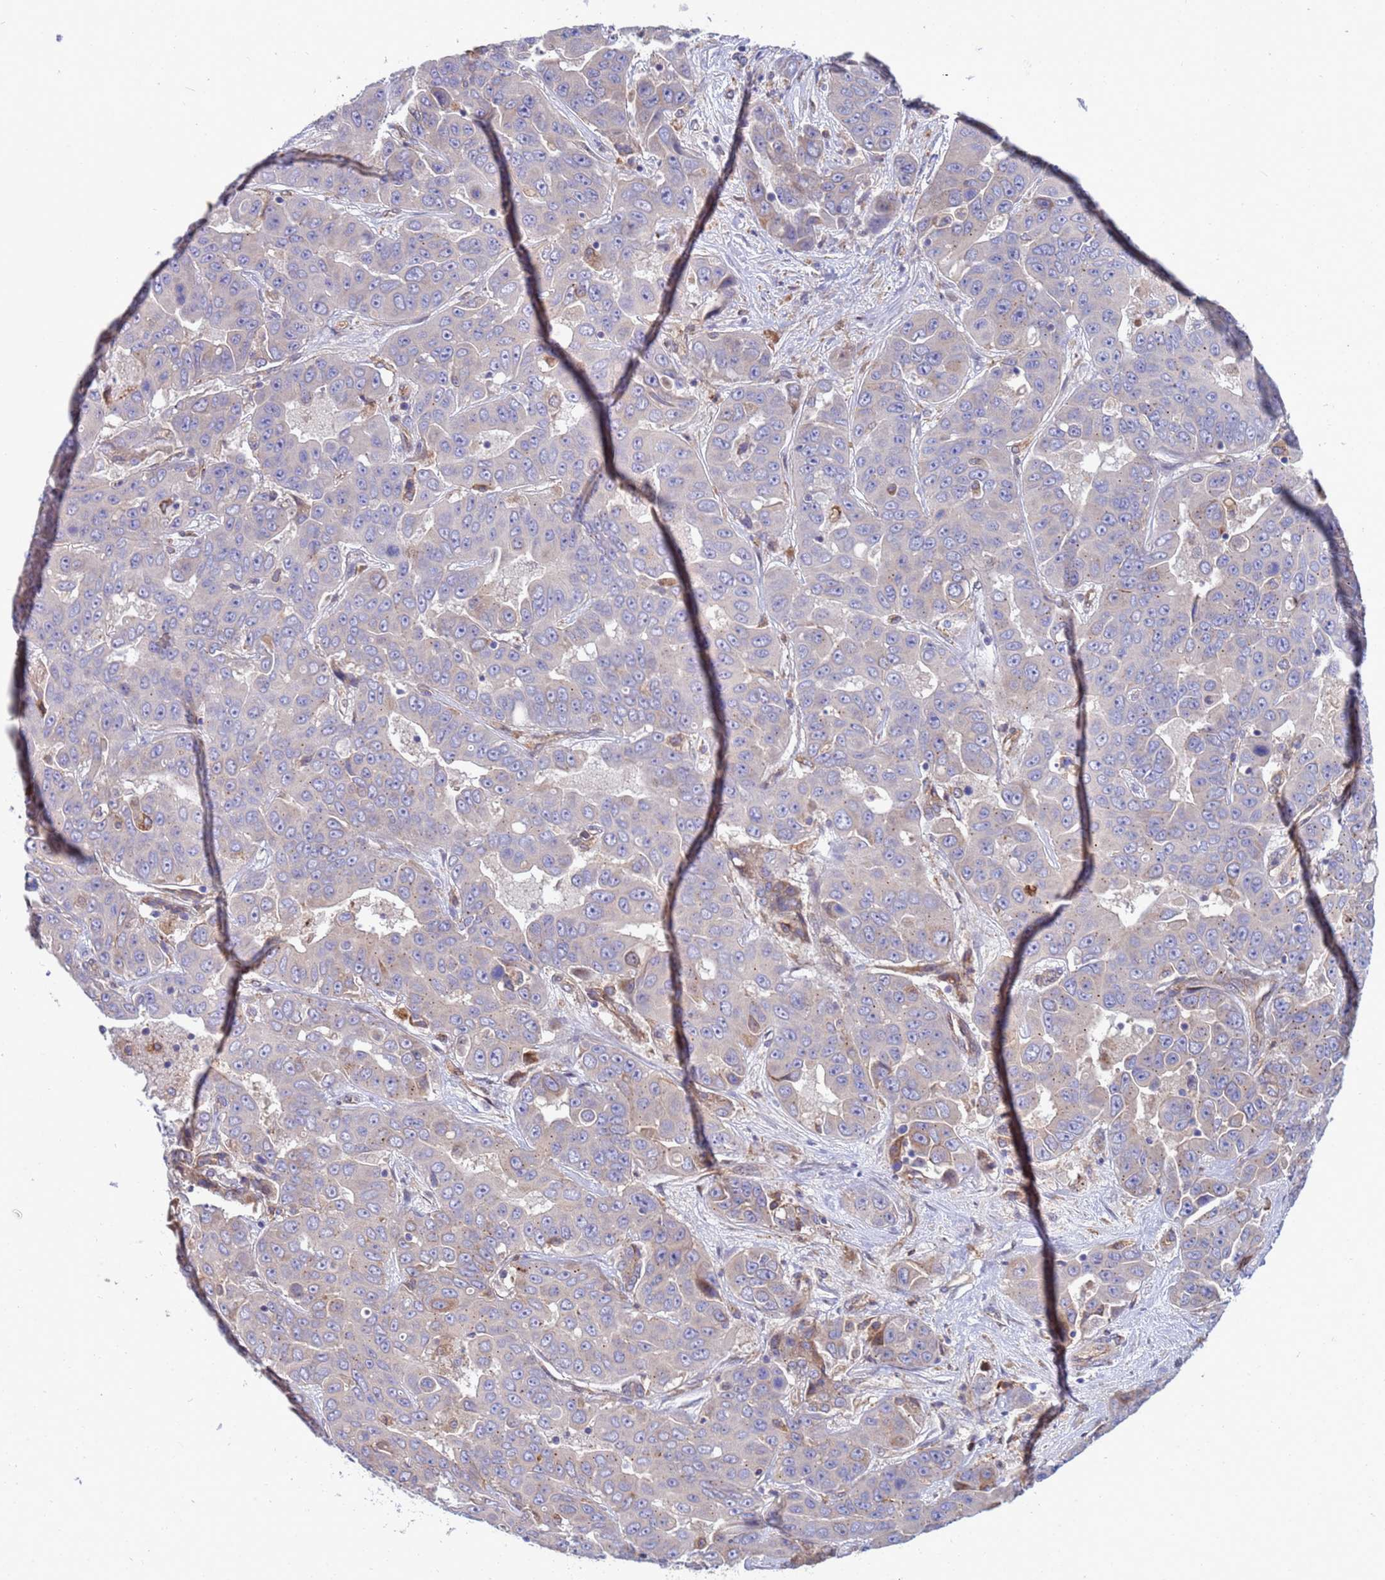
{"staining": {"intensity": "negative", "quantity": "none", "location": "none"}, "tissue": "liver cancer", "cell_type": "Tumor cells", "image_type": "cancer", "snomed": [{"axis": "morphology", "description": "Cholangiocarcinoma"}, {"axis": "topography", "description": "Liver"}], "caption": "Tumor cells are negative for protein expression in human liver cancer.", "gene": "RAPGEF4", "patient": {"sex": "female", "age": 52}}